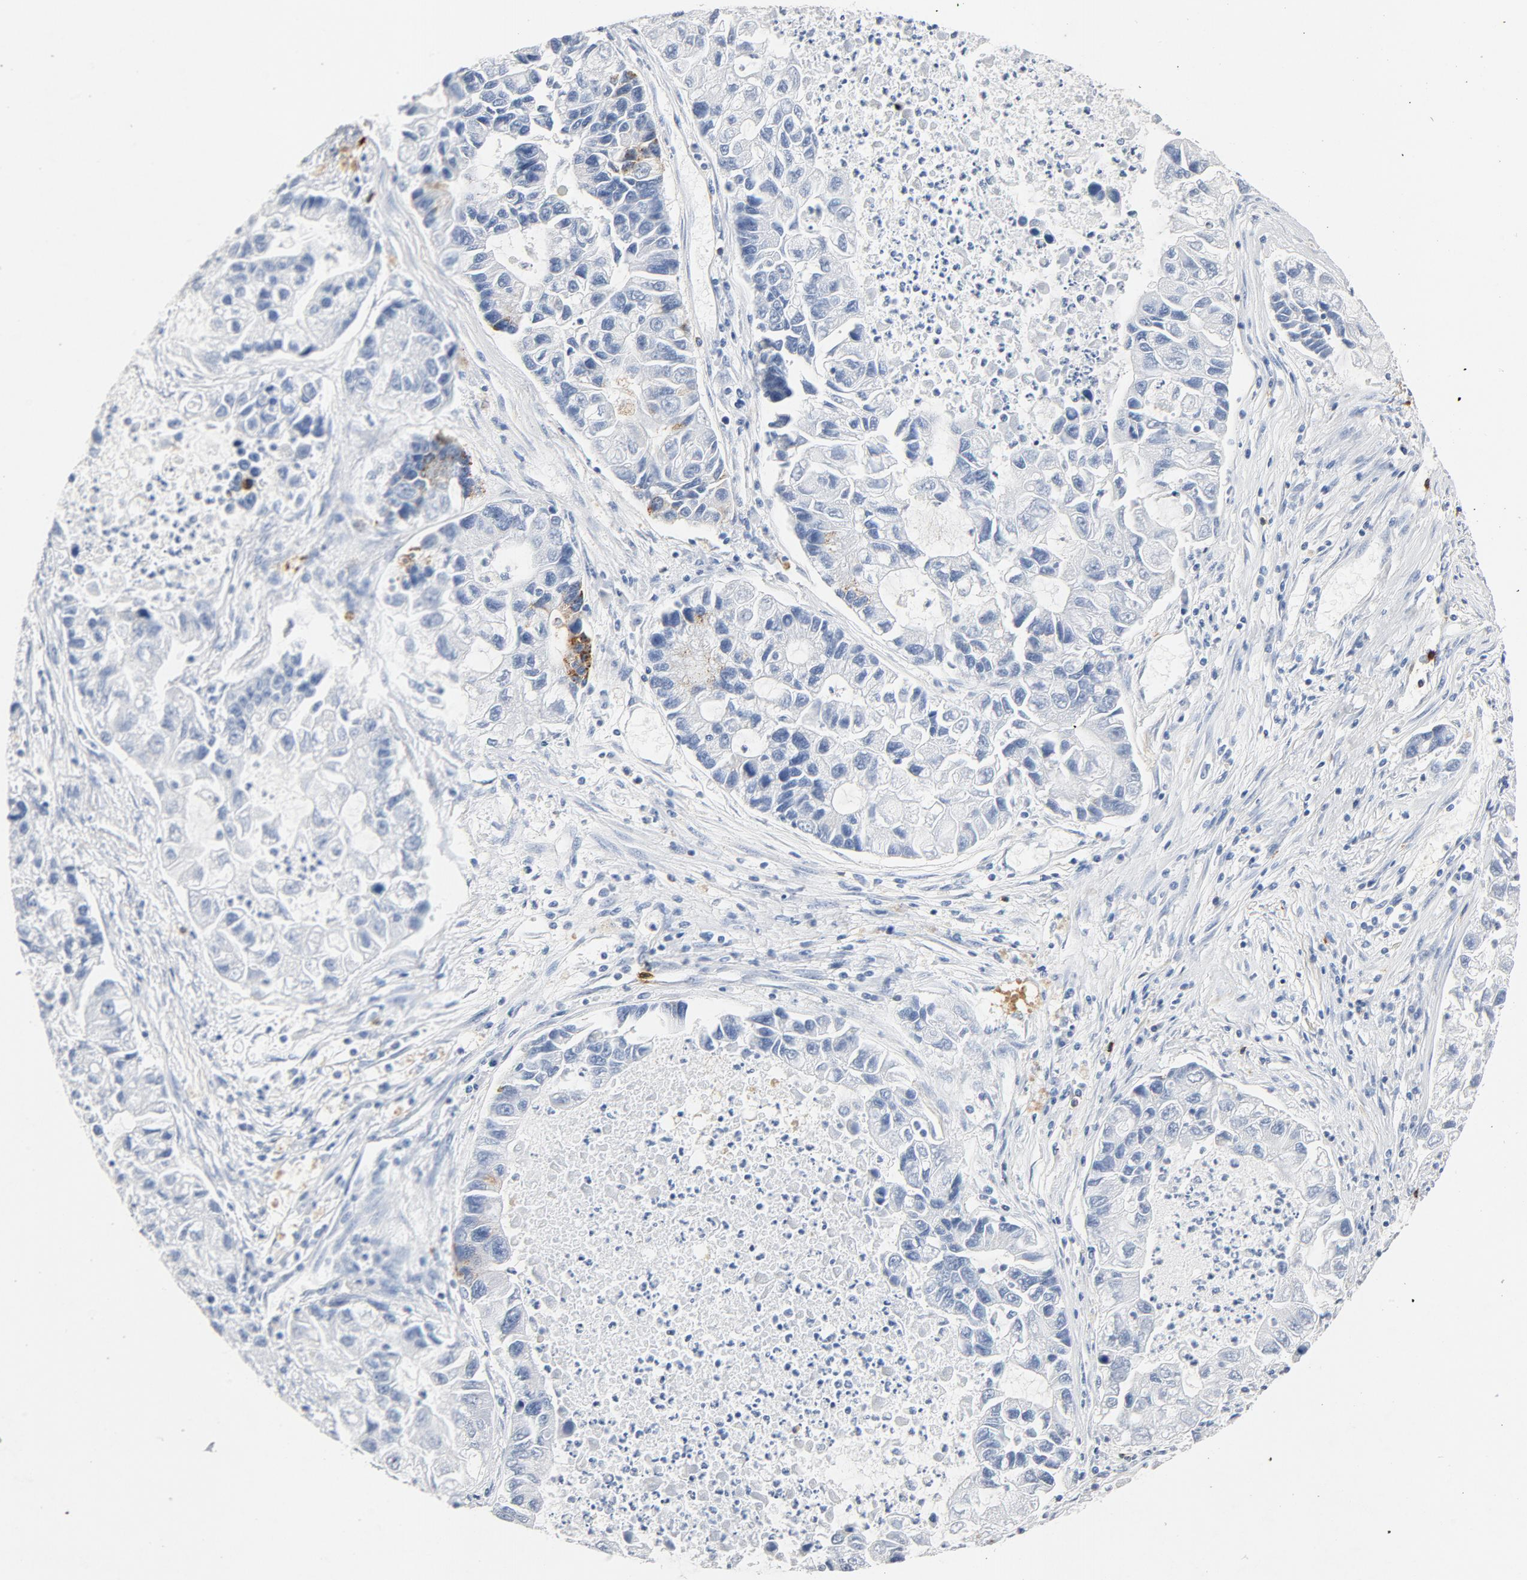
{"staining": {"intensity": "negative", "quantity": "none", "location": "none"}, "tissue": "lung cancer", "cell_type": "Tumor cells", "image_type": "cancer", "snomed": [{"axis": "morphology", "description": "Adenocarcinoma, NOS"}, {"axis": "topography", "description": "Lung"}], "caption": "IHC of human lung adenocarcinoma shows no staining in tumor cells.", "gene": "PTPRB", "patient": {"sex": "female", "age": 51}}